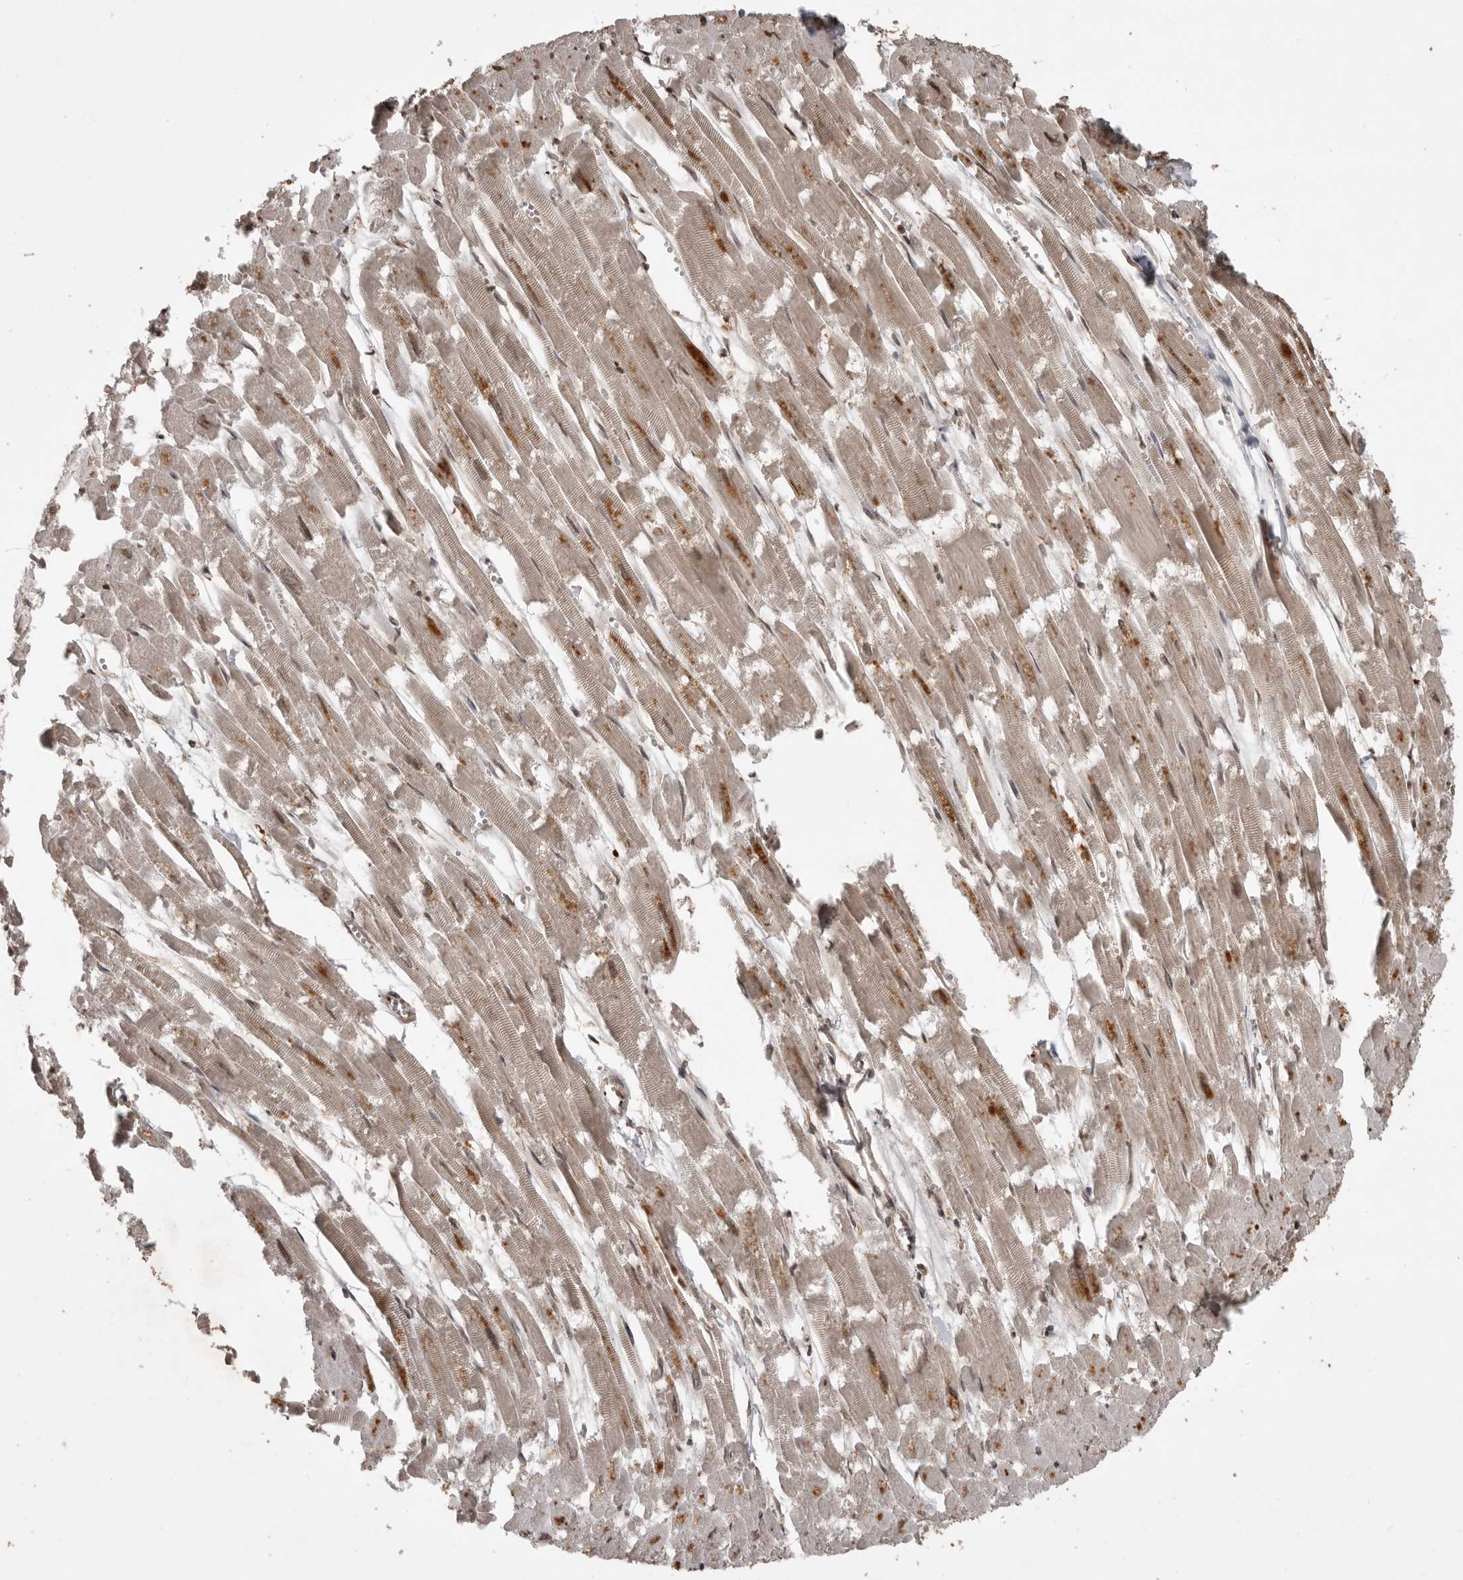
{"staining": {"intensity": "moderate", "quantity": ">75%", "location": "nuclear"}, "tissue": "heart muscle", "cell_type": "Cardiomyocytes", "image_type": "normal", "snomed": [{"axis": "morphology", "description": "Normal tissue, NOS"}, {"axis": "topography", "description": "Heart"}], "caption": "Heart muscle stained with DAB (3,3'-diaminobenzidine) IHC shows medium levels of moderate nuclear expression in about >75% of cardiomyocytes.", "gene": "CBLL1", "patient": {"sex": "male", "age": 54}}